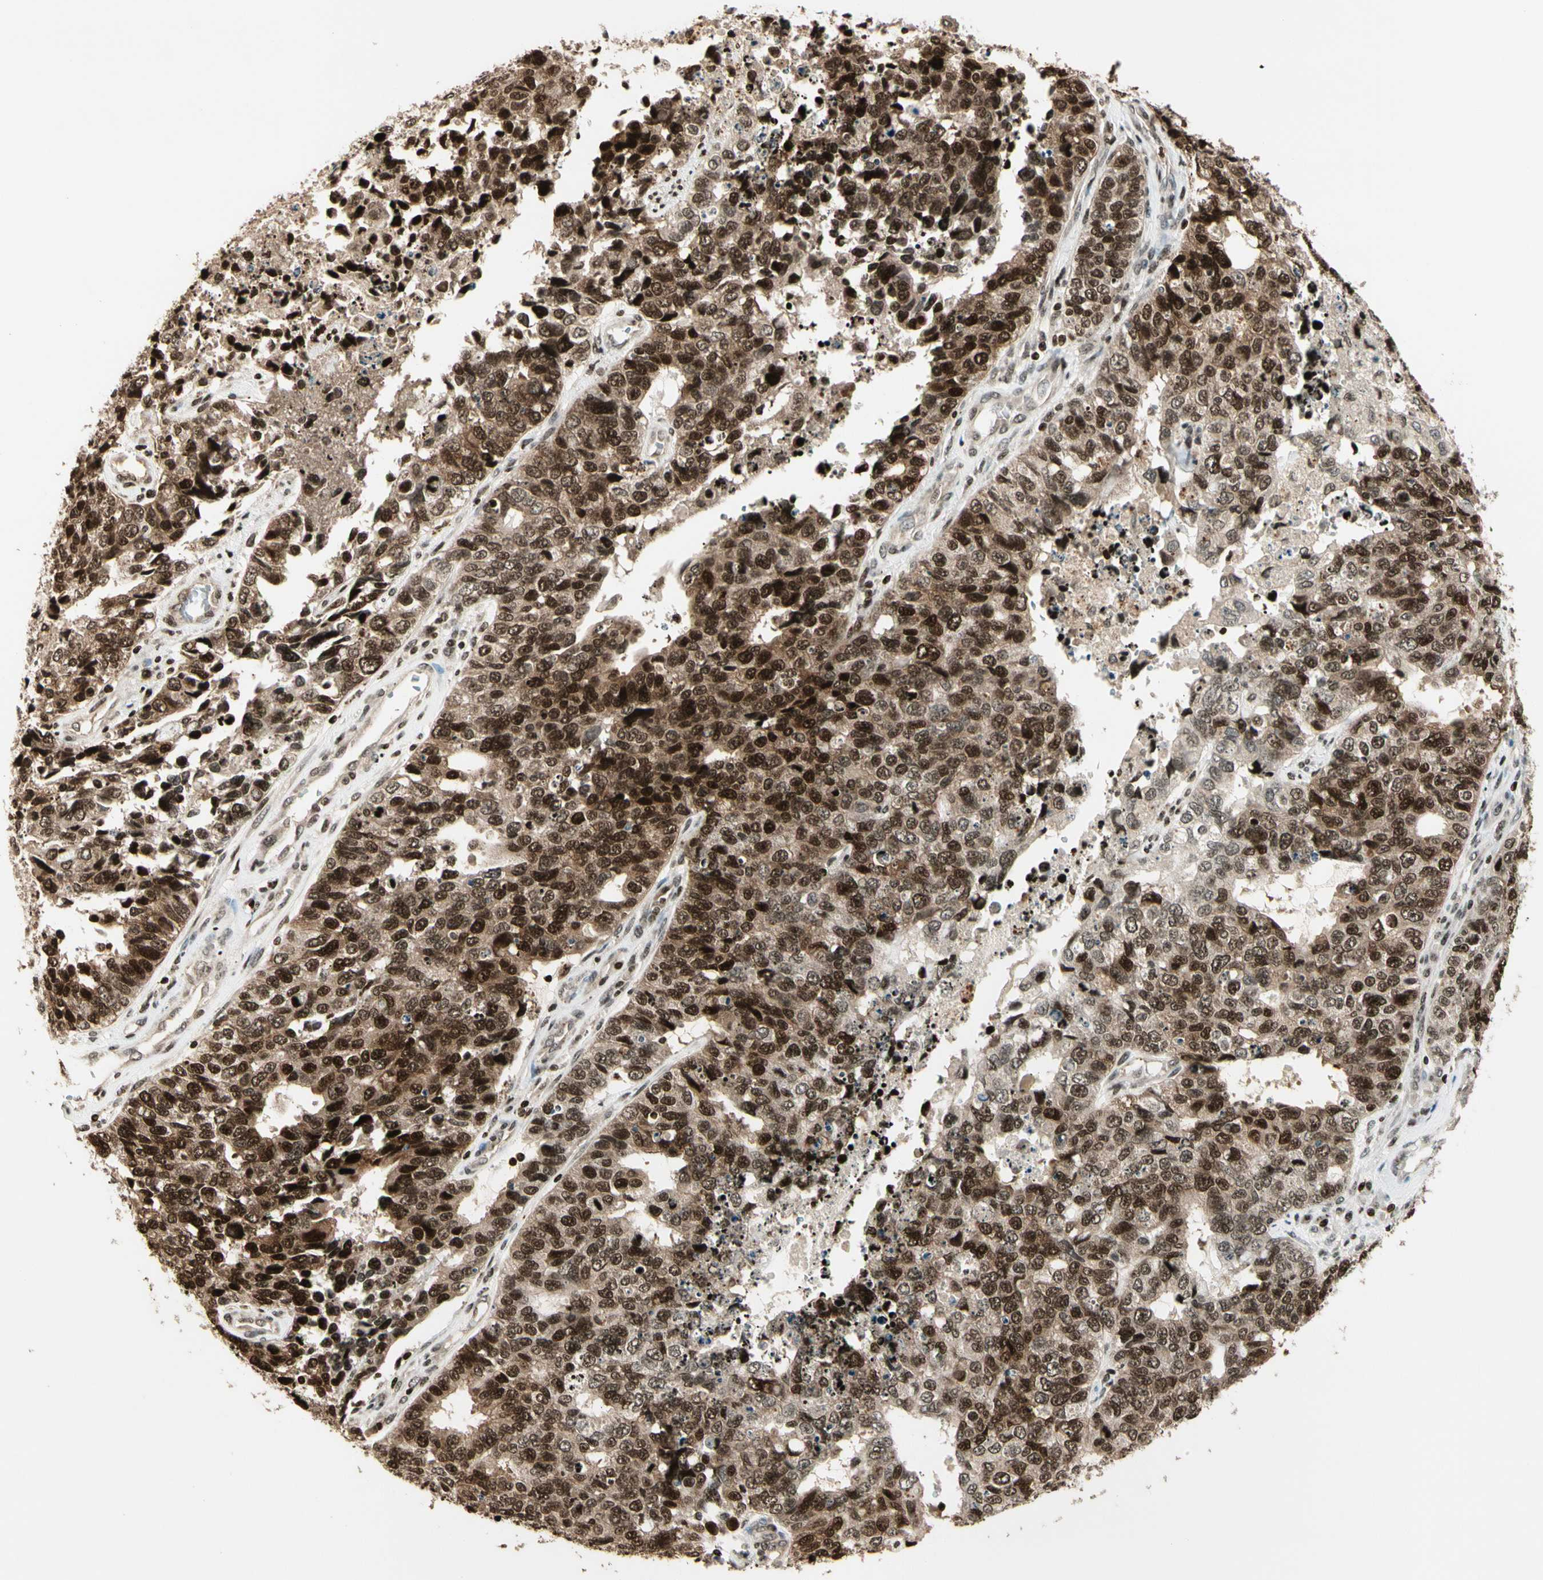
{"staining": {"intensity": "strong", "quantity": ">75%", "location": "cytoplasmic/membranous,nuclear"}, "tissue": "cervical cancer", "cell_type": "Tumor cells", "image_type": "cancer", "snomed": [{"axis": "morphology", "description": "Squamous cell carcinoma, NOS"}, {"axis": "topography", "description": "Cervix"}], "caption": "Cervical cancer tissue demonstrates strong cytoplasmic/membranous and nuclear expression in approximately >75% of tumor cells", "gene": "TSHZ3", "patient": {"sex": "female", "age": 63}}